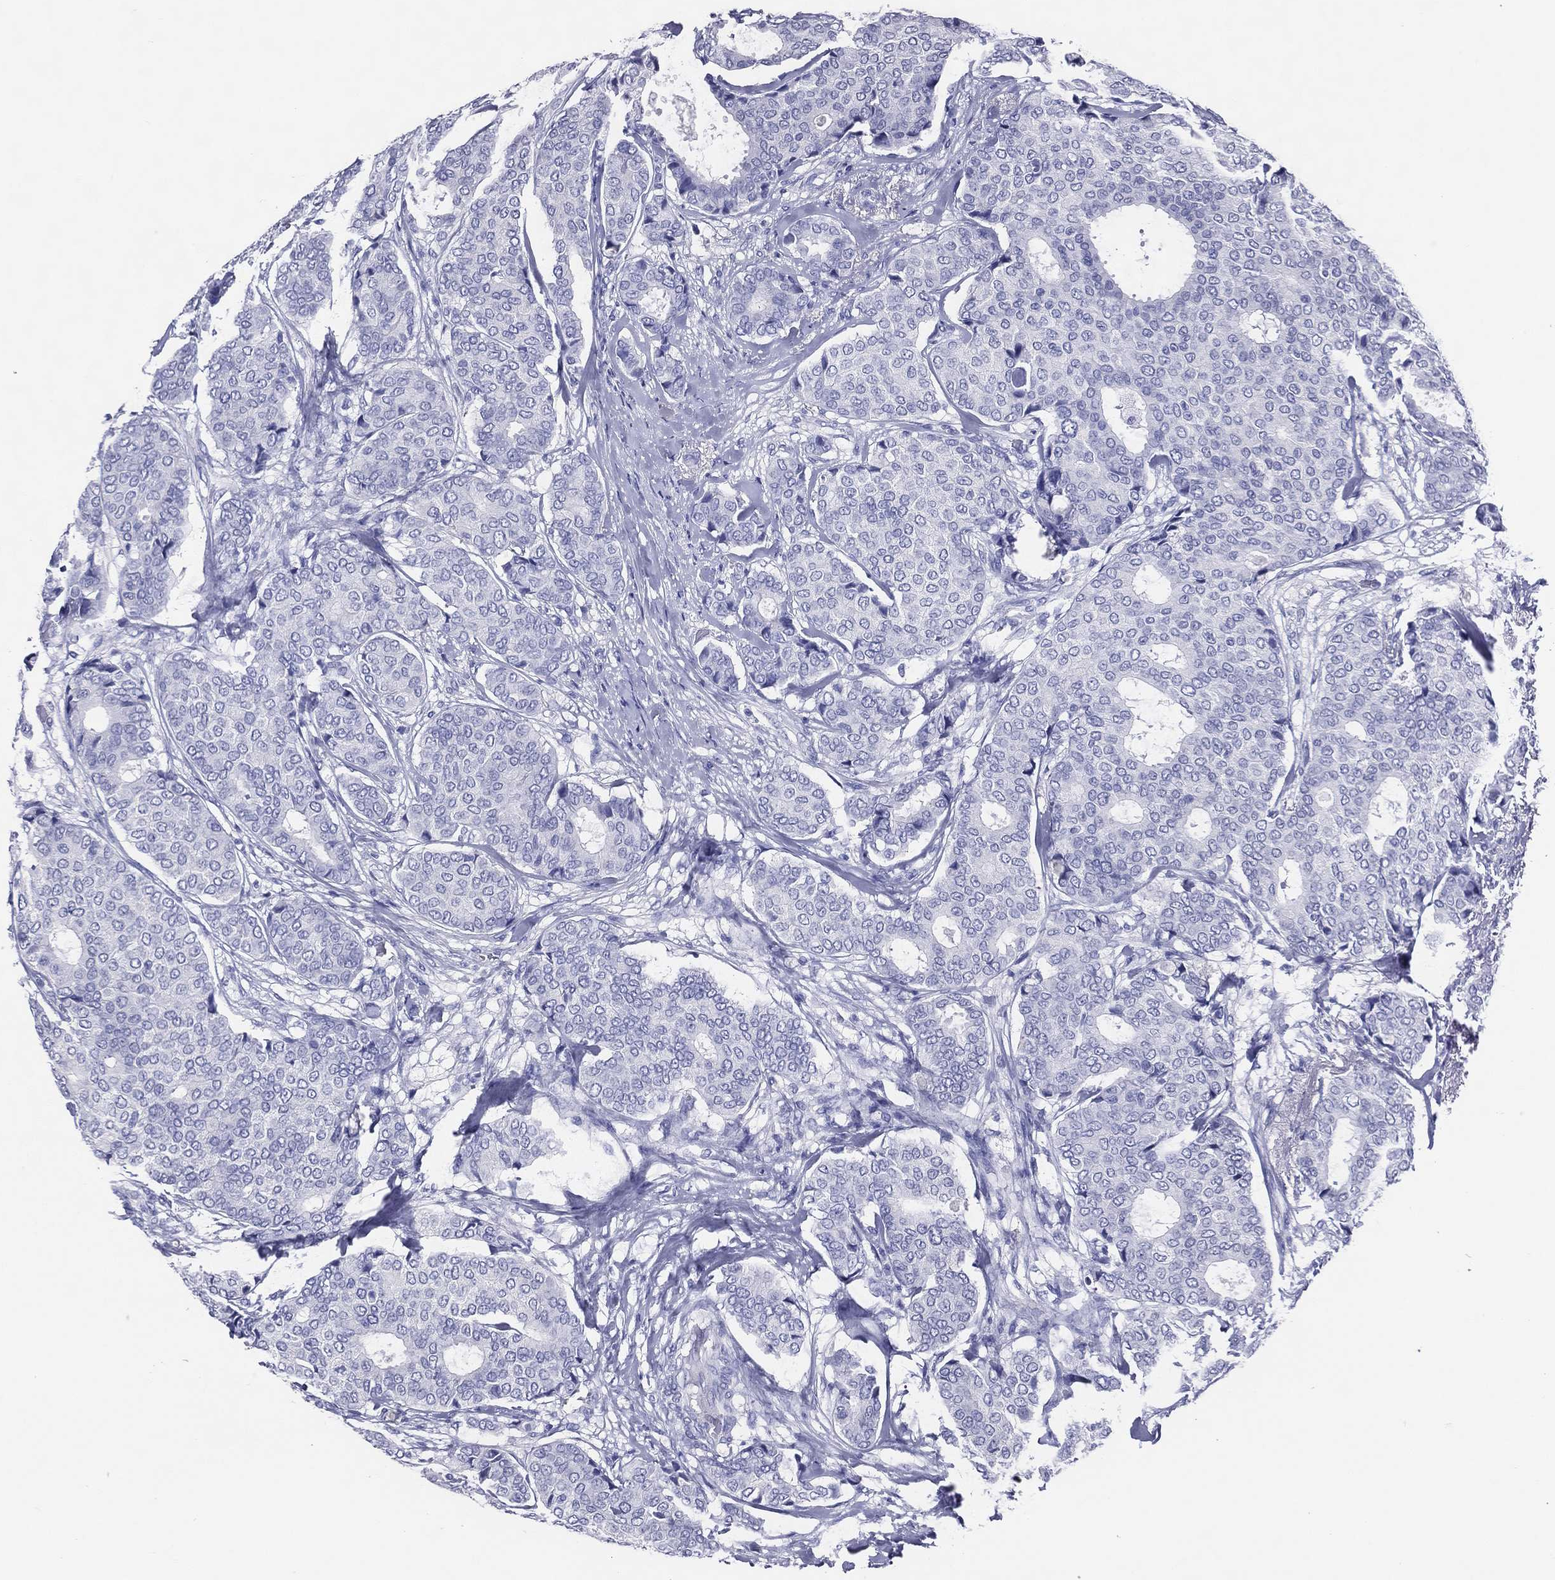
{"staining": {"intensity": "negative", "quantity": "none", "location": "none"}, "tissue": "breast cancer", "cell_type": "Tumor cells", "image_type": "cancer", "snomed": [{"axis": "morphology", "description": "Duct carcinoma"}, {"axis": "topography", "description": "Breast"}], "caption": "Immunohistochemistry (IHC) histopathology image of human invasive ductal carcinoma (breast) stained for a protein (brown), which demonstrates no expression in tumor cells.", "gene": "ACE2", "patient": {"sex": "female", "age": 75}}